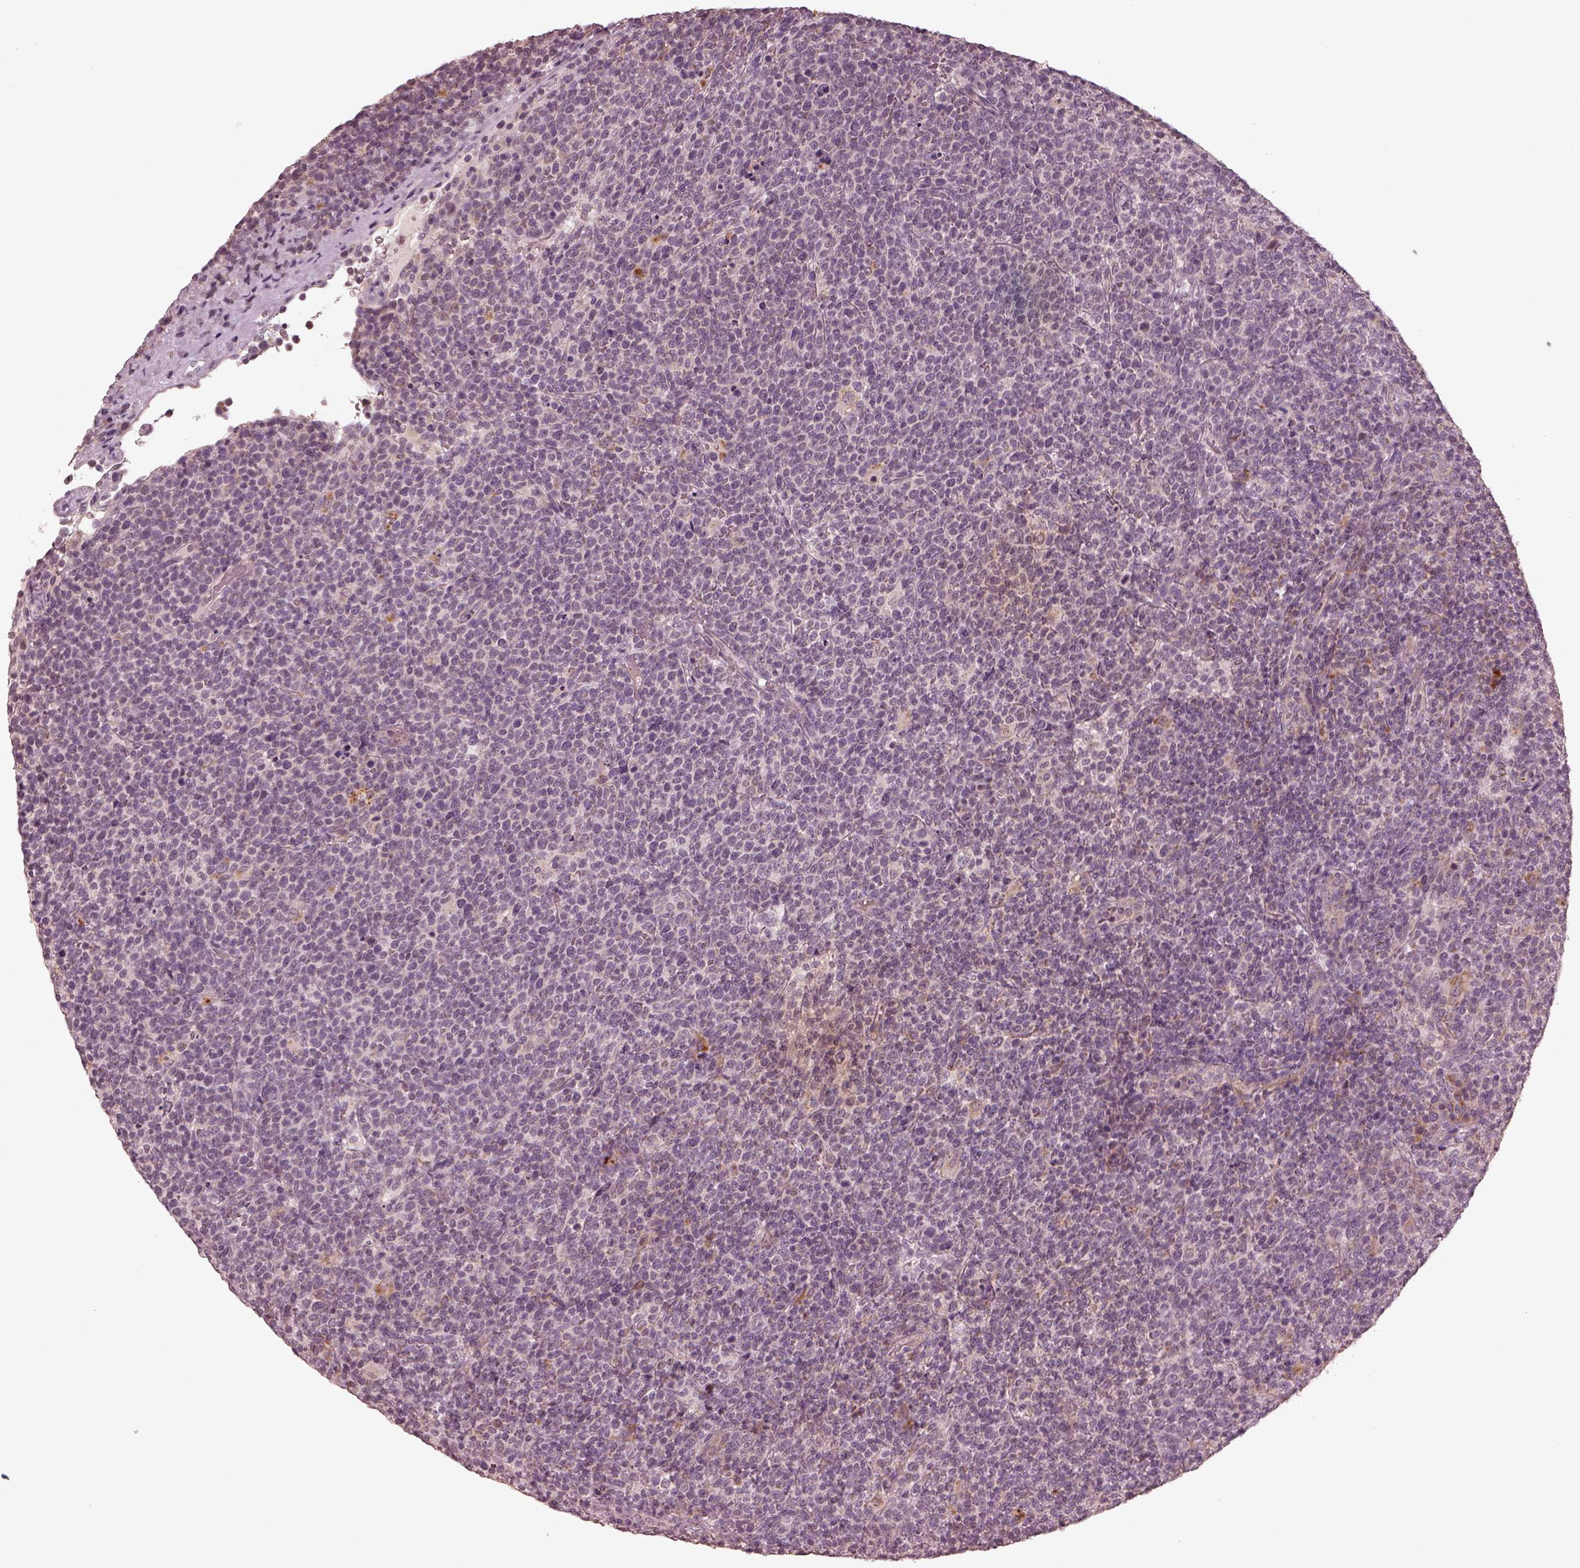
{"staining": {"intensity": "negative", "quantity": "none", "location": "none"}, "tissue": "lymphoma", "cell_type": "Tumor cells", "image_type": "cancer", "snomed": [{"axis": "morphology", "description": "Malignant lymphoma, non-Hodgkin's type, High grade"}, {"axis": "topography", "description": "Lymph node"}], "caption": "Lymphoma was stained to show a protein in brown. There is no significant expression in tumor cells.", "gene": "SLC25A46", "patient": {"sex": "male", "age": 61}}